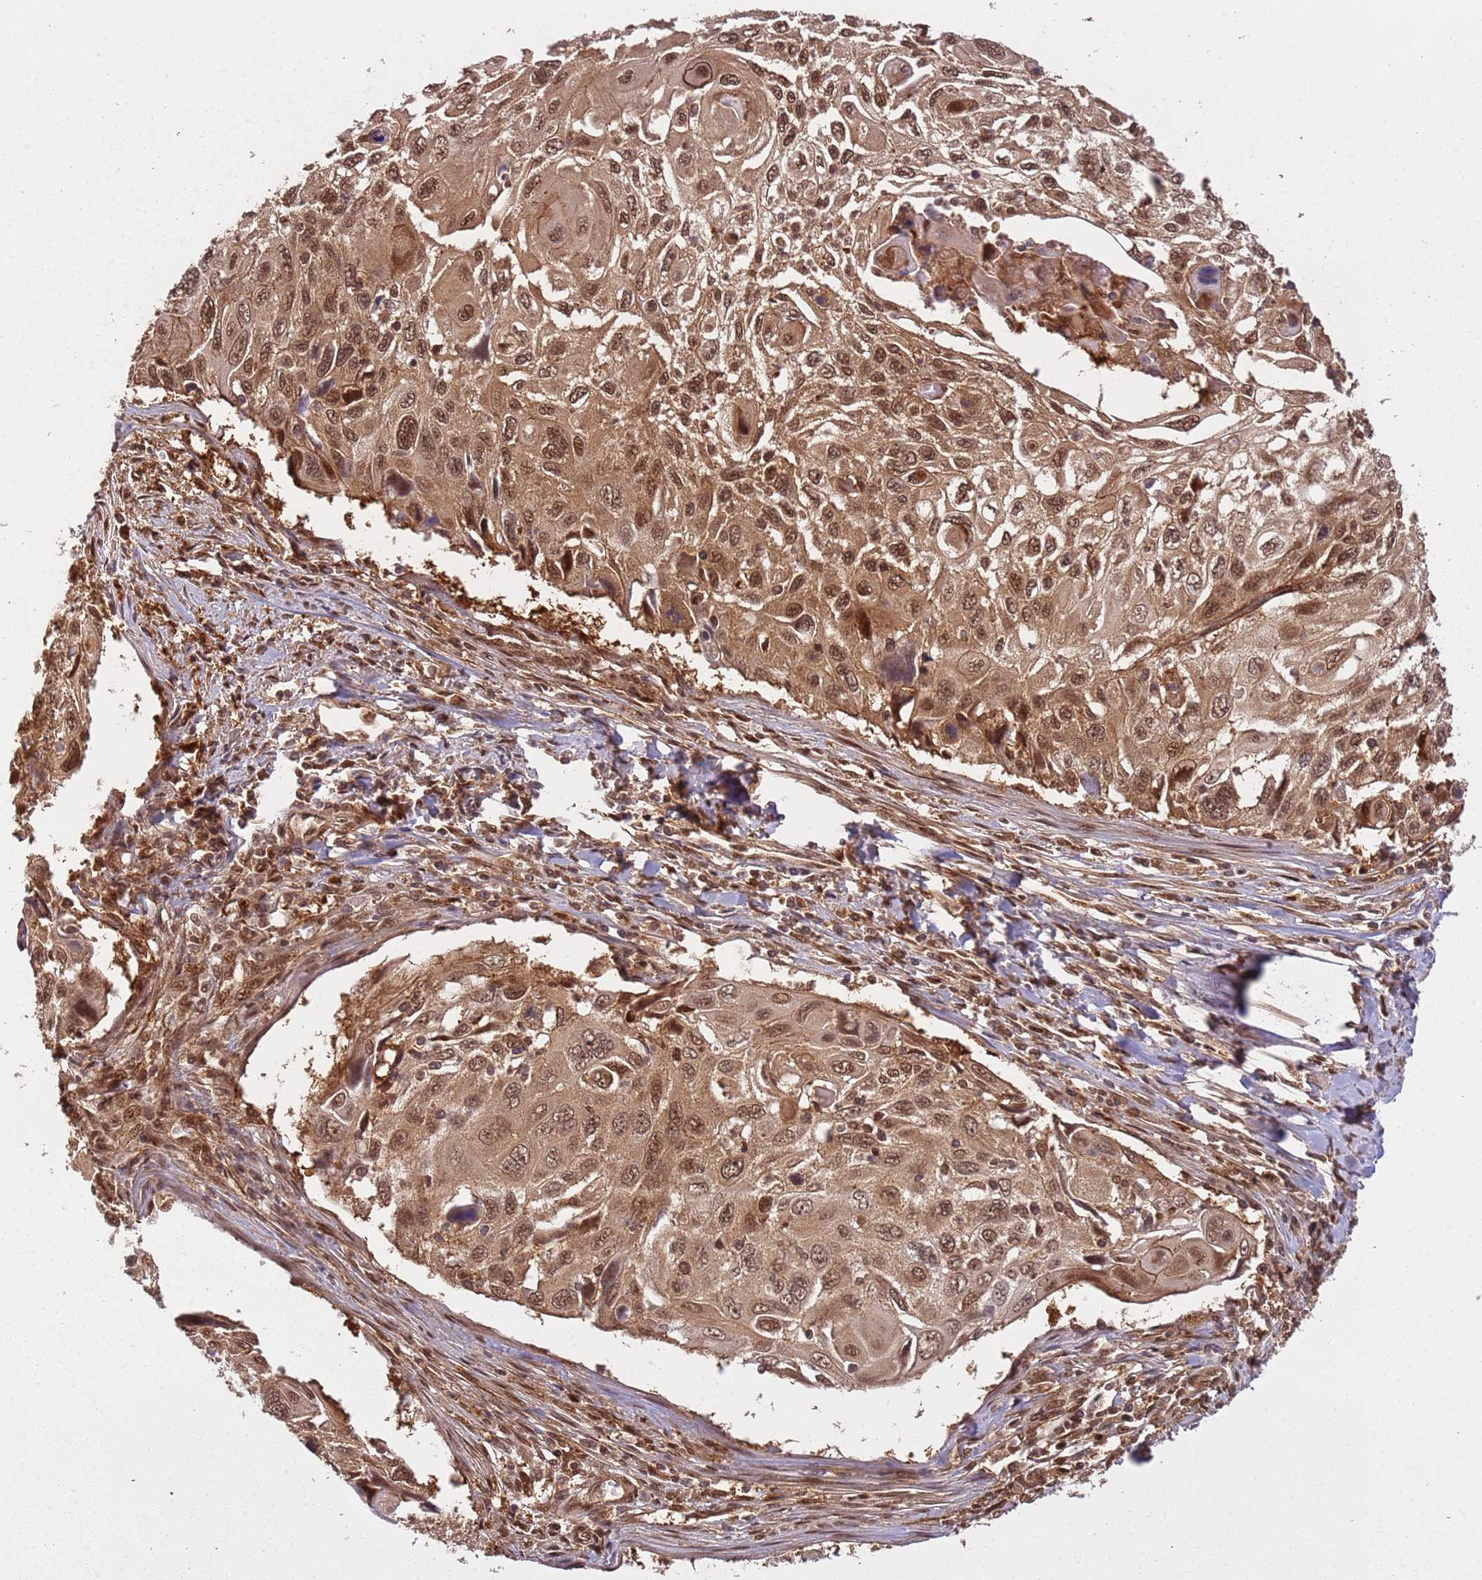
{"staining": {"intensity": "moderate", "quantity": ">75%", "location": "cytoplasmic/membranous,nuclear"}, "tissue": "cervical cancer", "cell_type": "Tumor cells", "image_type": "cancer", "snomed": [{"axis": "morphology", "description": "Squamous cell carcinoma, NOS"}, {"axis": "topography", "description": "Cervix"}], "caption": "DAB immunohistochemical staining of human cervical cancer displays moderate cytoplasmic/membranous and nuclear protein expression in about >75% of tumor cells.", "gene": "PGLS", "patient": {"sex": "female", "age": 70}}